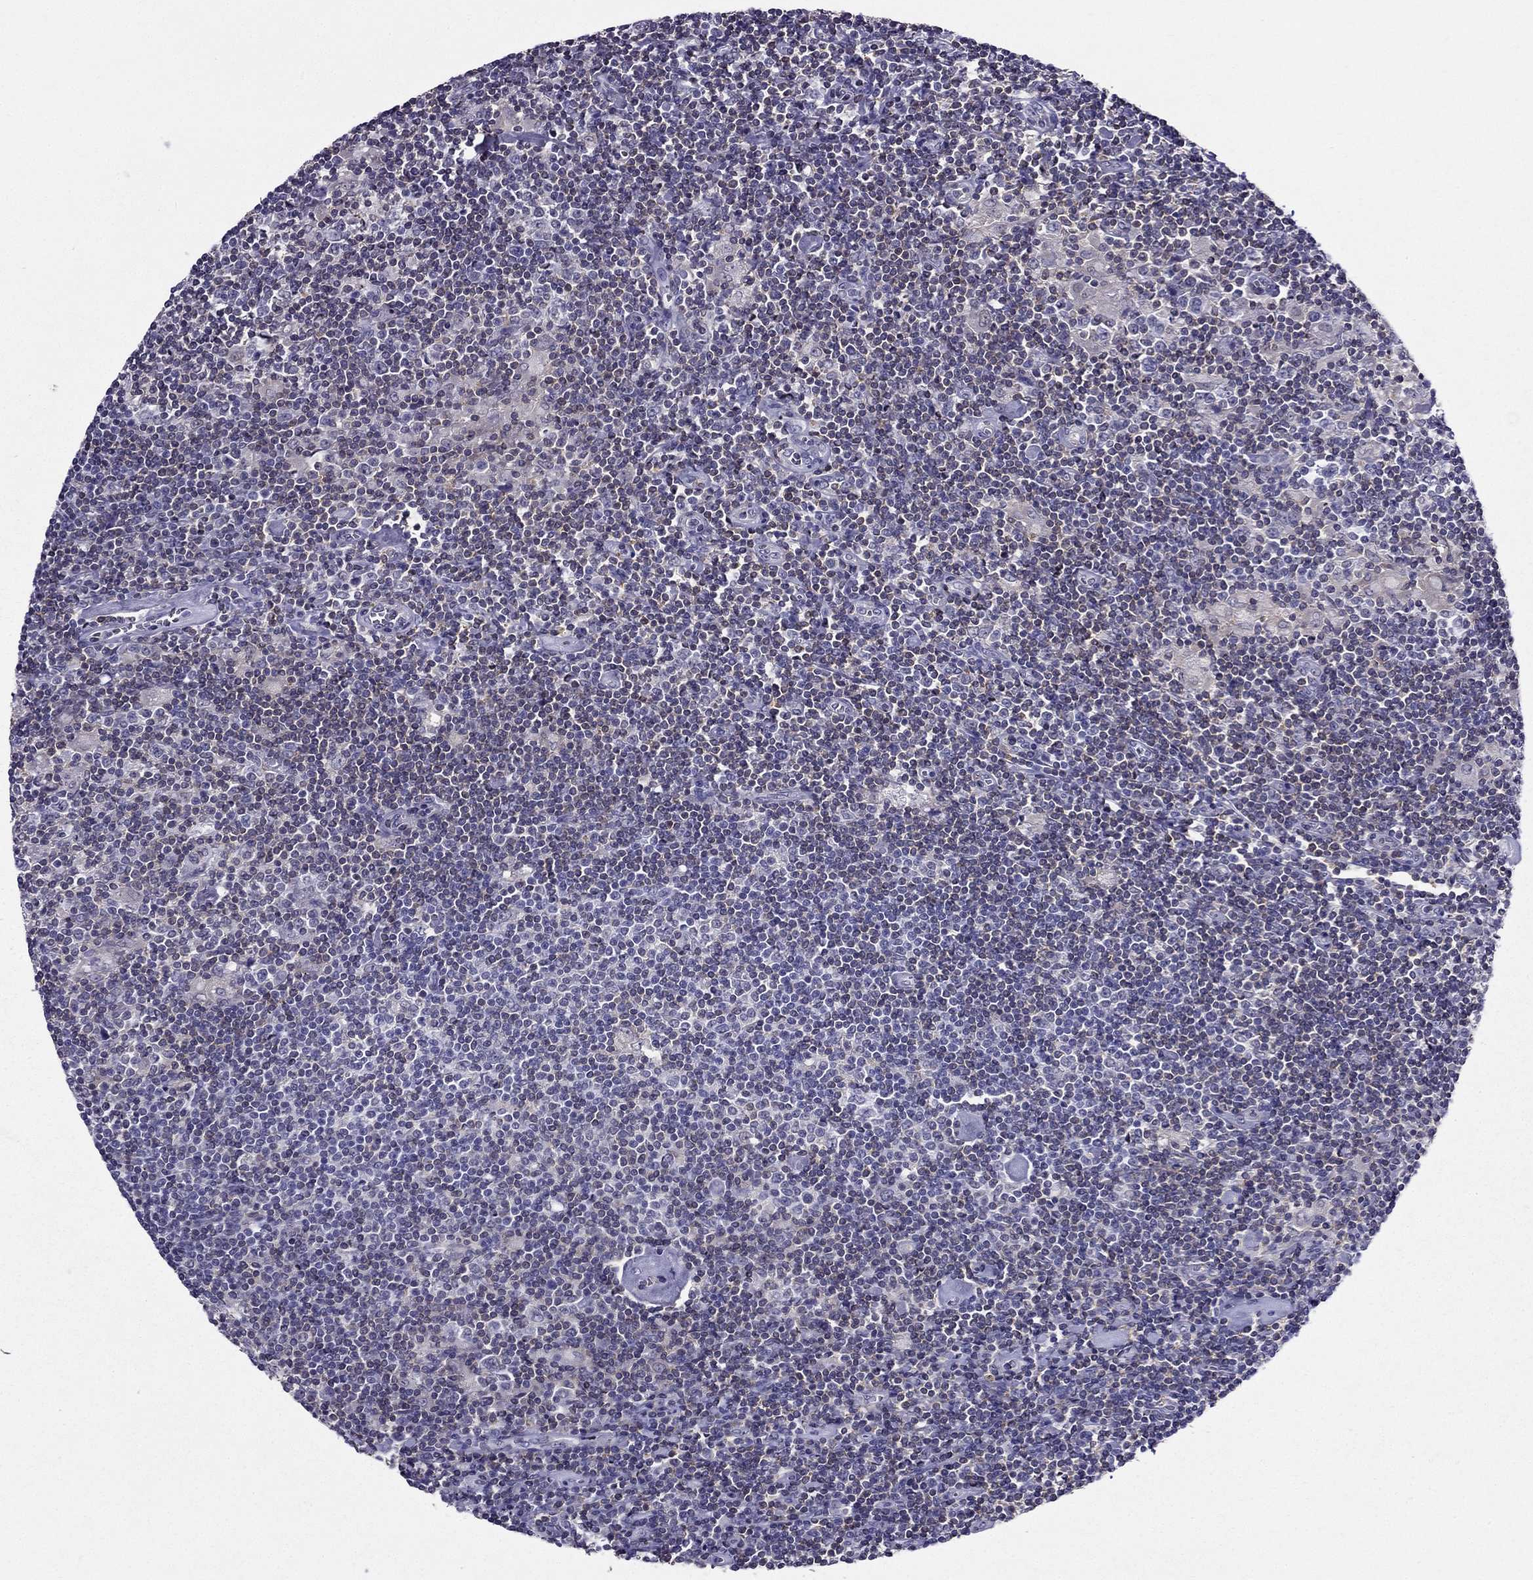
{"staining": {"intensity": "negative", "quantity": "none", "location": "none"}, "tissue": "lymphoma", "cell_type": "Tumor cells", "image_type": "cancer", "snomed": [{"axis": "morphology", "description": "Hodgkin's disease, NOS"}, {"axis": "topography", "description": "Lymph node"}], "caption": "Immunohistochemistry micrograph of Hodgkin's disease stained for a protein (brown), which exhibits no positivity in tumor cells.", "gene": "AAK1", "patient": {"sex": "male", "age": 40}}